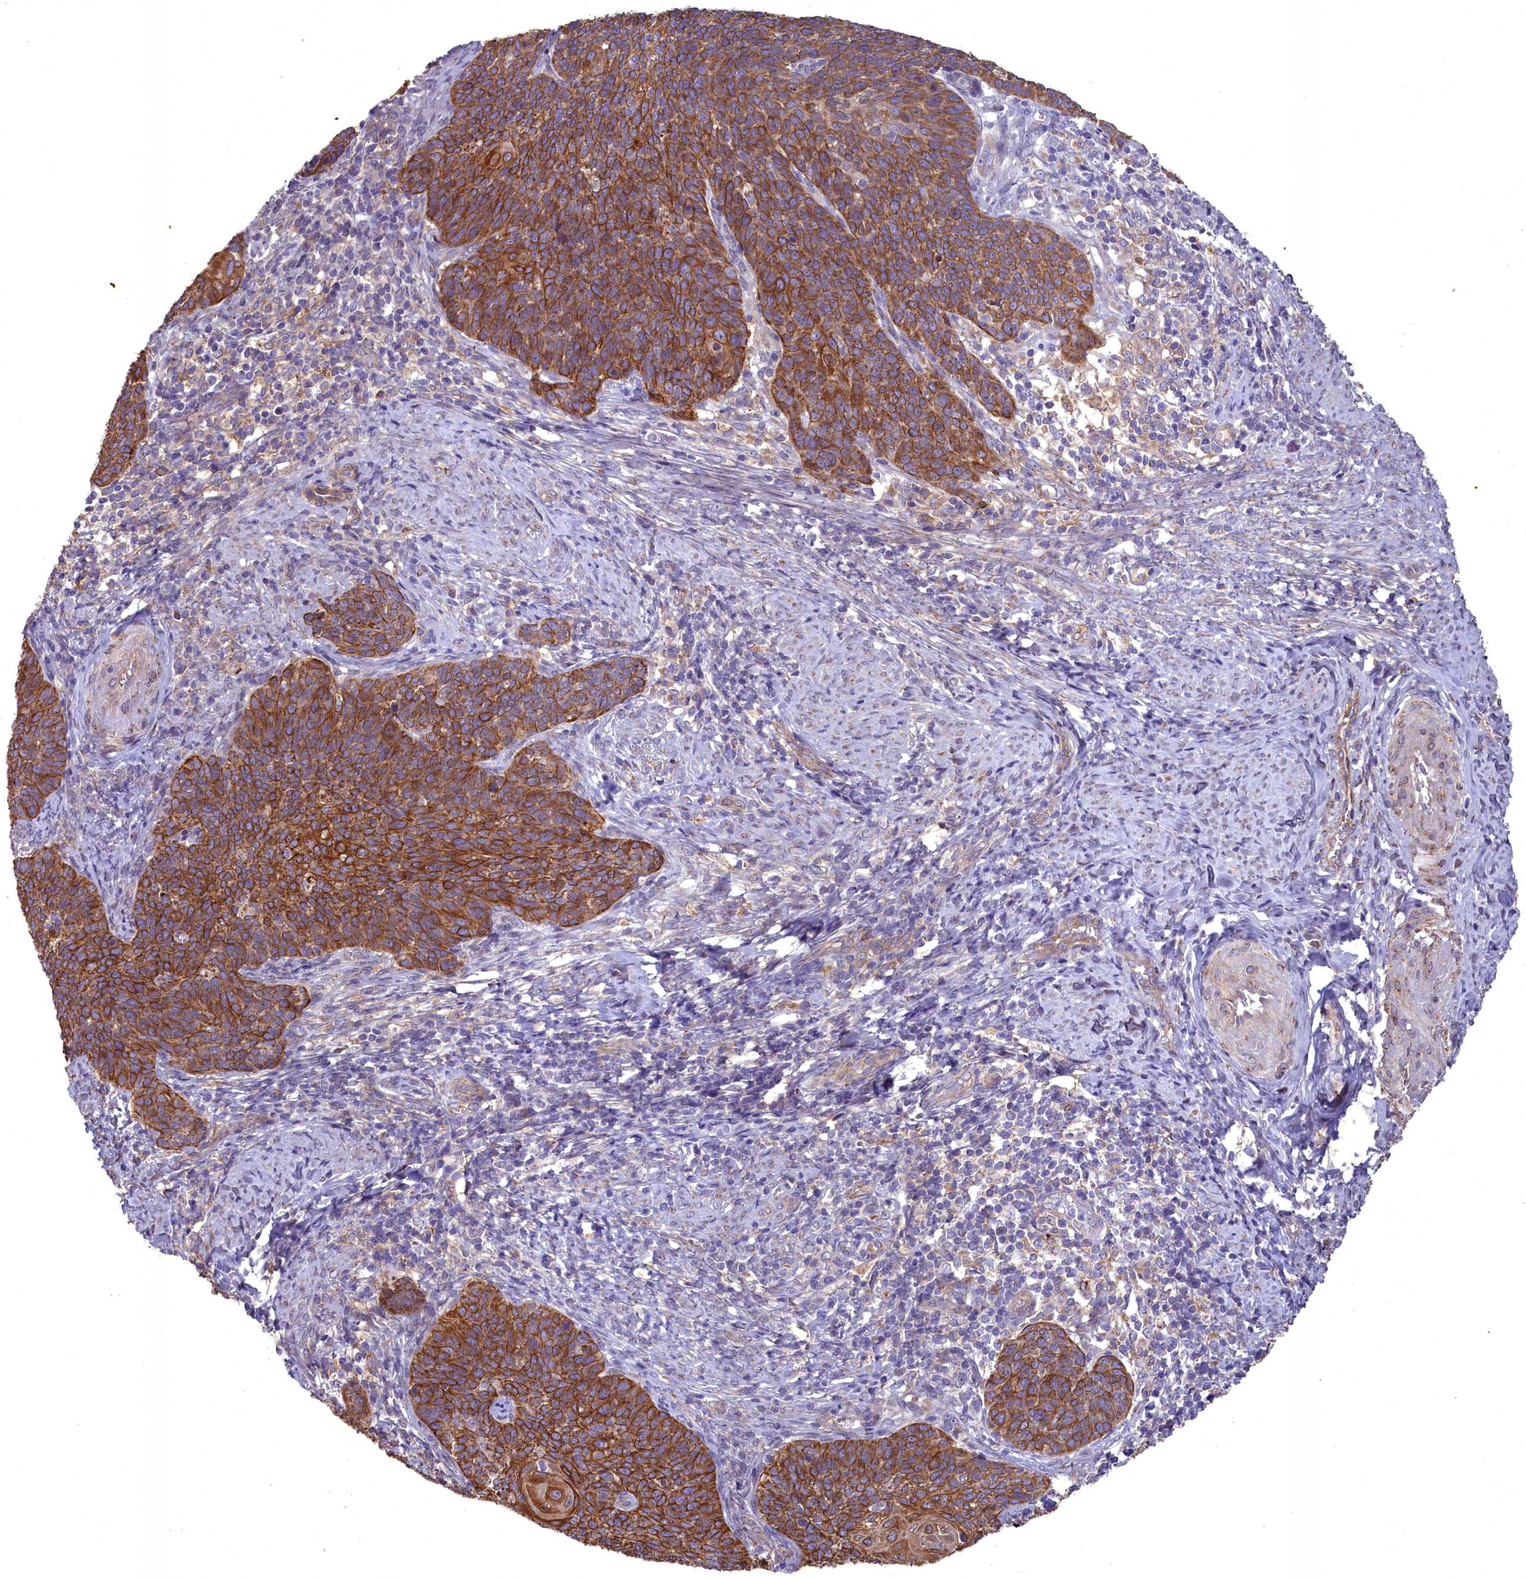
{"staining": {"intensity": "strong", "quantity": ">75%", "location": "cytoplasmic/membranous"}, "tissue": "cervical cancer", "cell_type": "Tumor cells", "image_type": "cancer", "snomed": [{"axis": "morphology", "description": "Normal tissue, NOS"}, {"axis": "morphology", "description": "Squamous cell carcinoma, NOS"}, {"axis": "topography", "description": "Cervix"}], "caption": "A brown stain labels strong cytoplasmic/membranous positivity of a protein in human squamous cell carcinoma (cervical) tumor cells.", "gene": "ACAD8", "patient": {"sex": "female", "age": 39}}